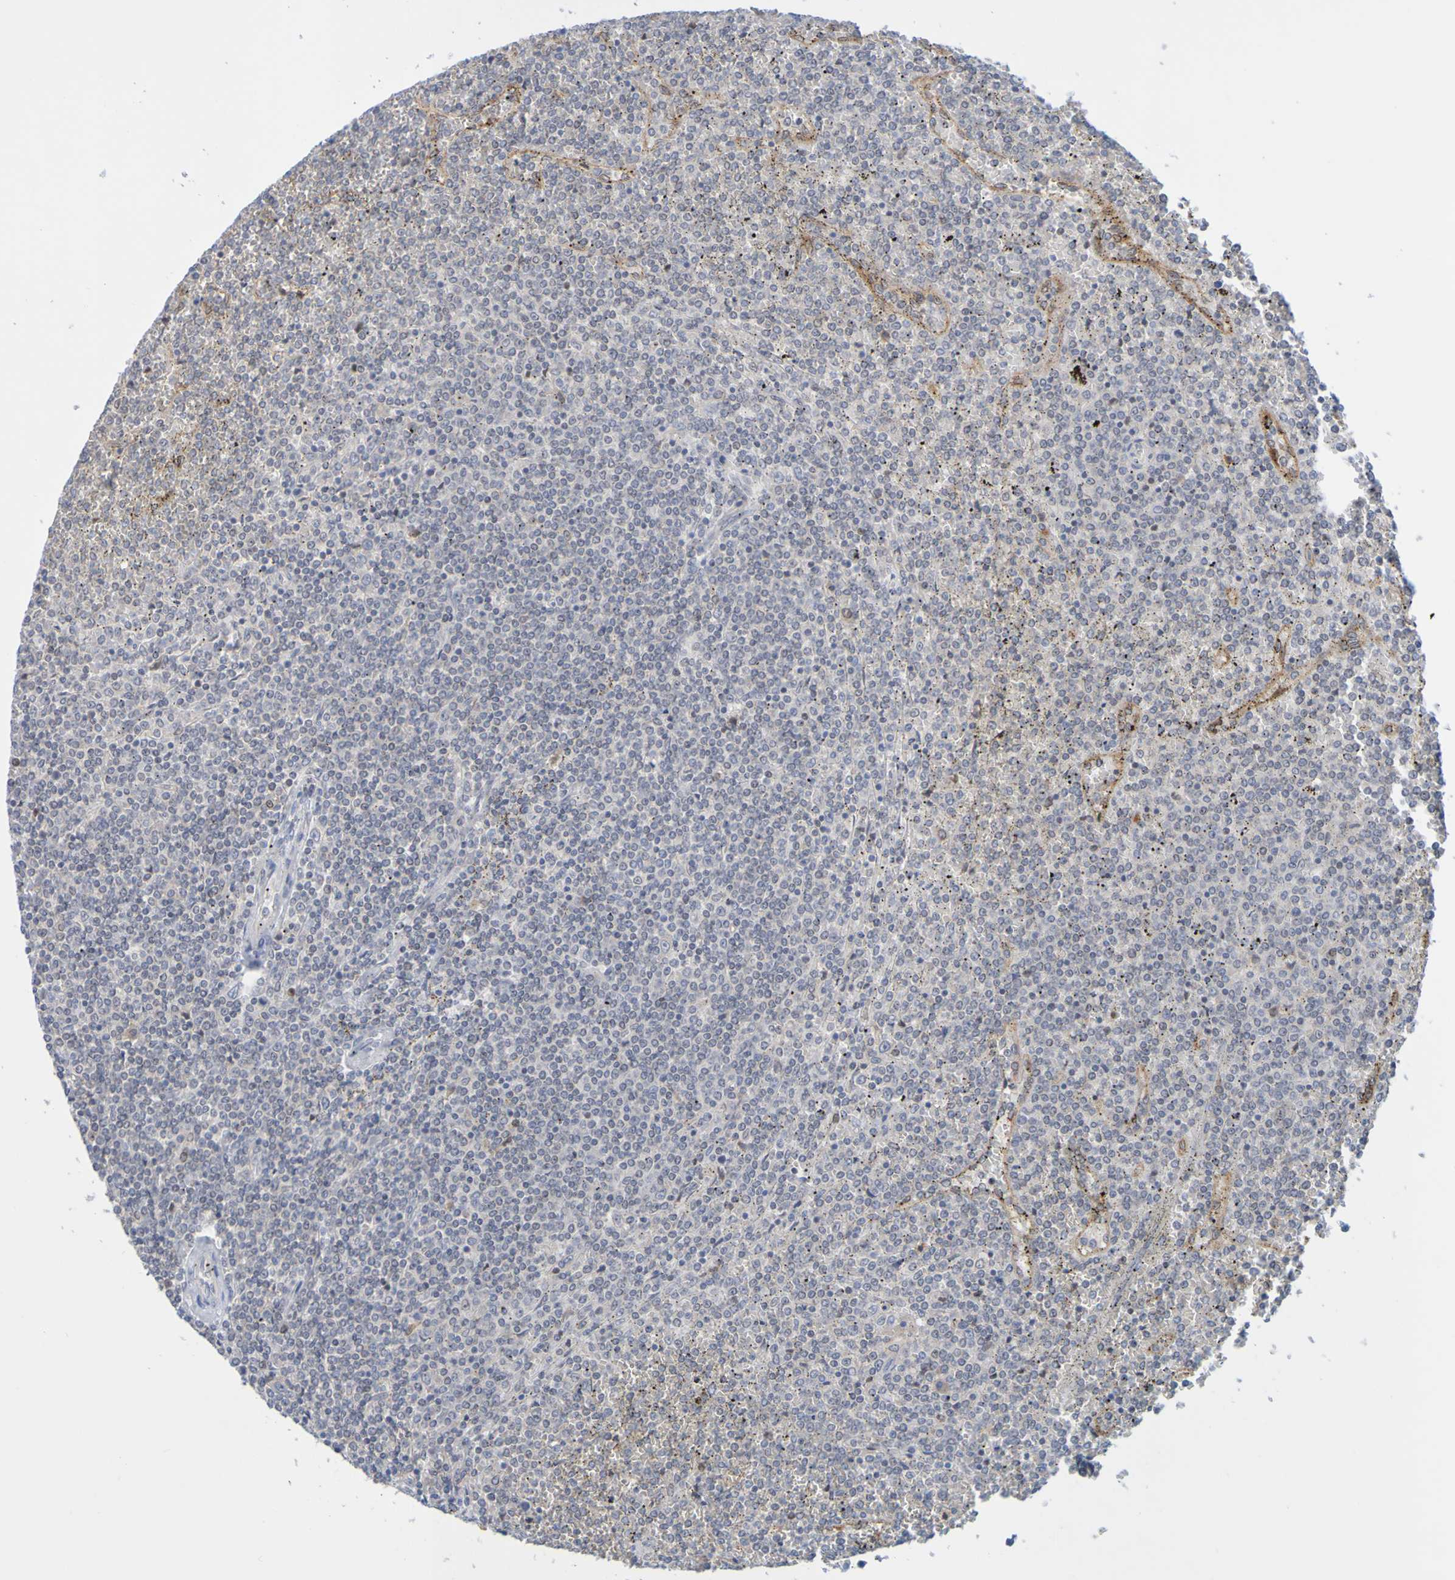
{"staining": {"intensity": "weak", "quantity": "<25%", "location": "cytoplasmic/membranous"}, "tissue": "lymphoma", "cell_type": "Tumor cells", "image_type": "cancer", "snomed": [{"axis": "morphology", "description": "Malignant lymphoma, non-Hodgkin's type, Low grade"}, {"axis": "topography", "description": "Spleen"}], "caption": "A high-resolution image shows immunohistochemistry staining of lymphoma, which demonstrates no significant positivity in tumor cells.", "gene": "LILRB5", "patient": {"sex": "female", "age": 19}}